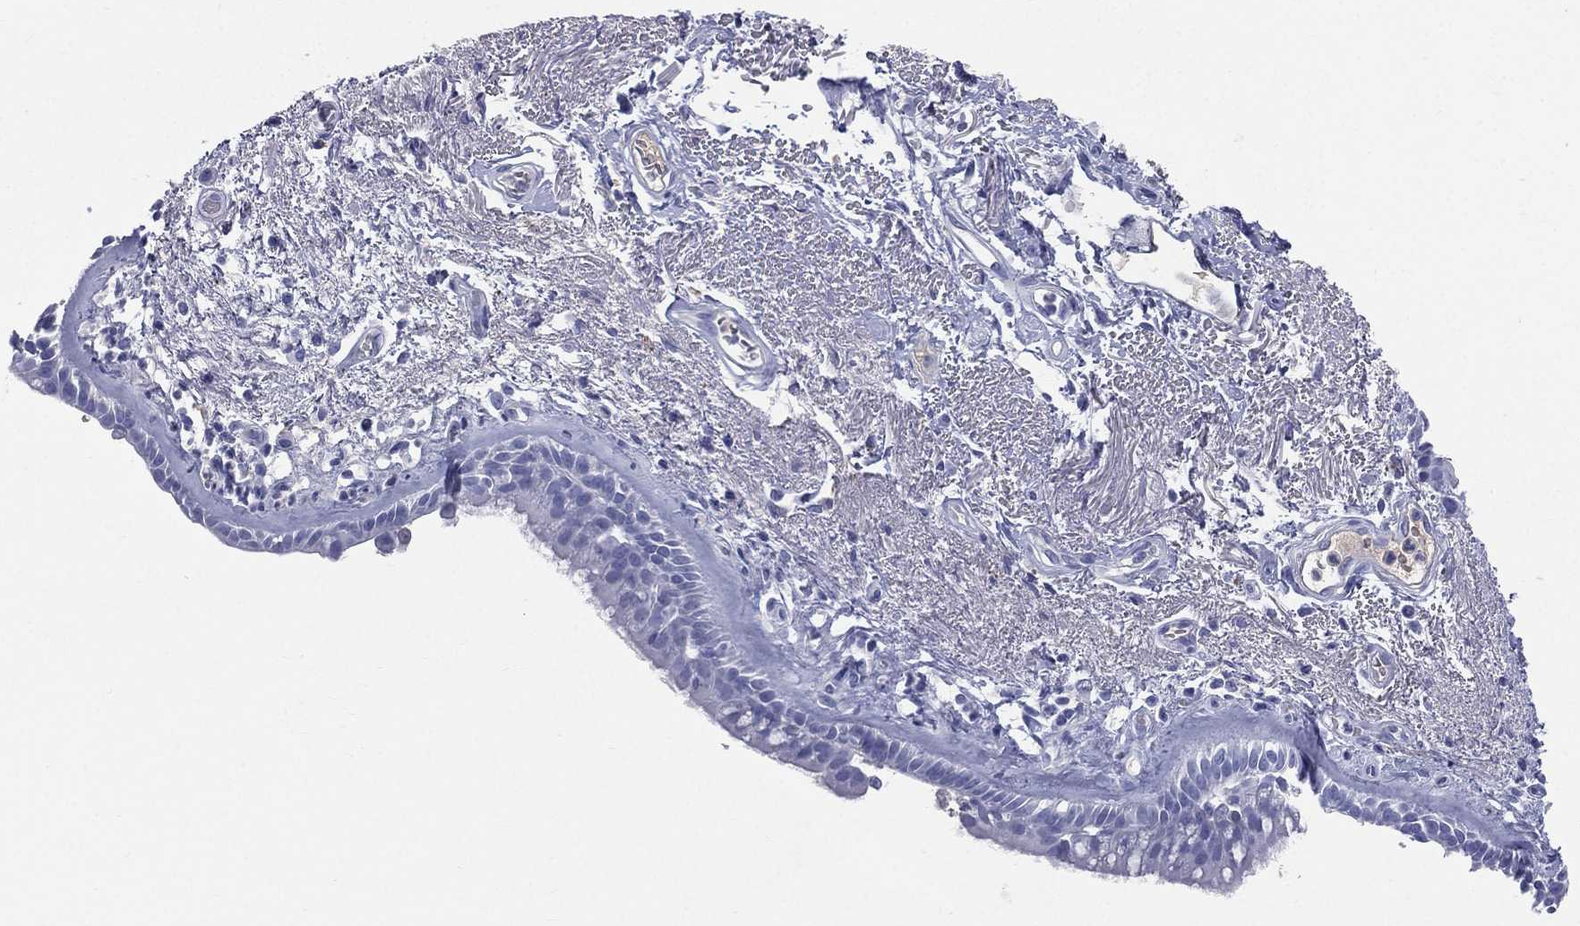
{"staining": {"intensity": "negative", "quantity": "none", "location": "none"}, "tissue": "bronchus", "cell_type": "Respiratory epithelial cells", "image_type": "normal", "snomed": [{"axis": "morphology", "description": "Normal tissue, NOS"}, {"axis": "topography", "description": "Bronchus"}], "caption": "DAB immunohistochemical staining of unremarkable human bronchus displays no significant expression in respiratory epithelial cells. (DAB (3,3'-diaminobenzidine) IHC visualized using brightfield microscopy, high magnification).", "gene": "HP", "patient": {"sex": "male", "age": 82}}